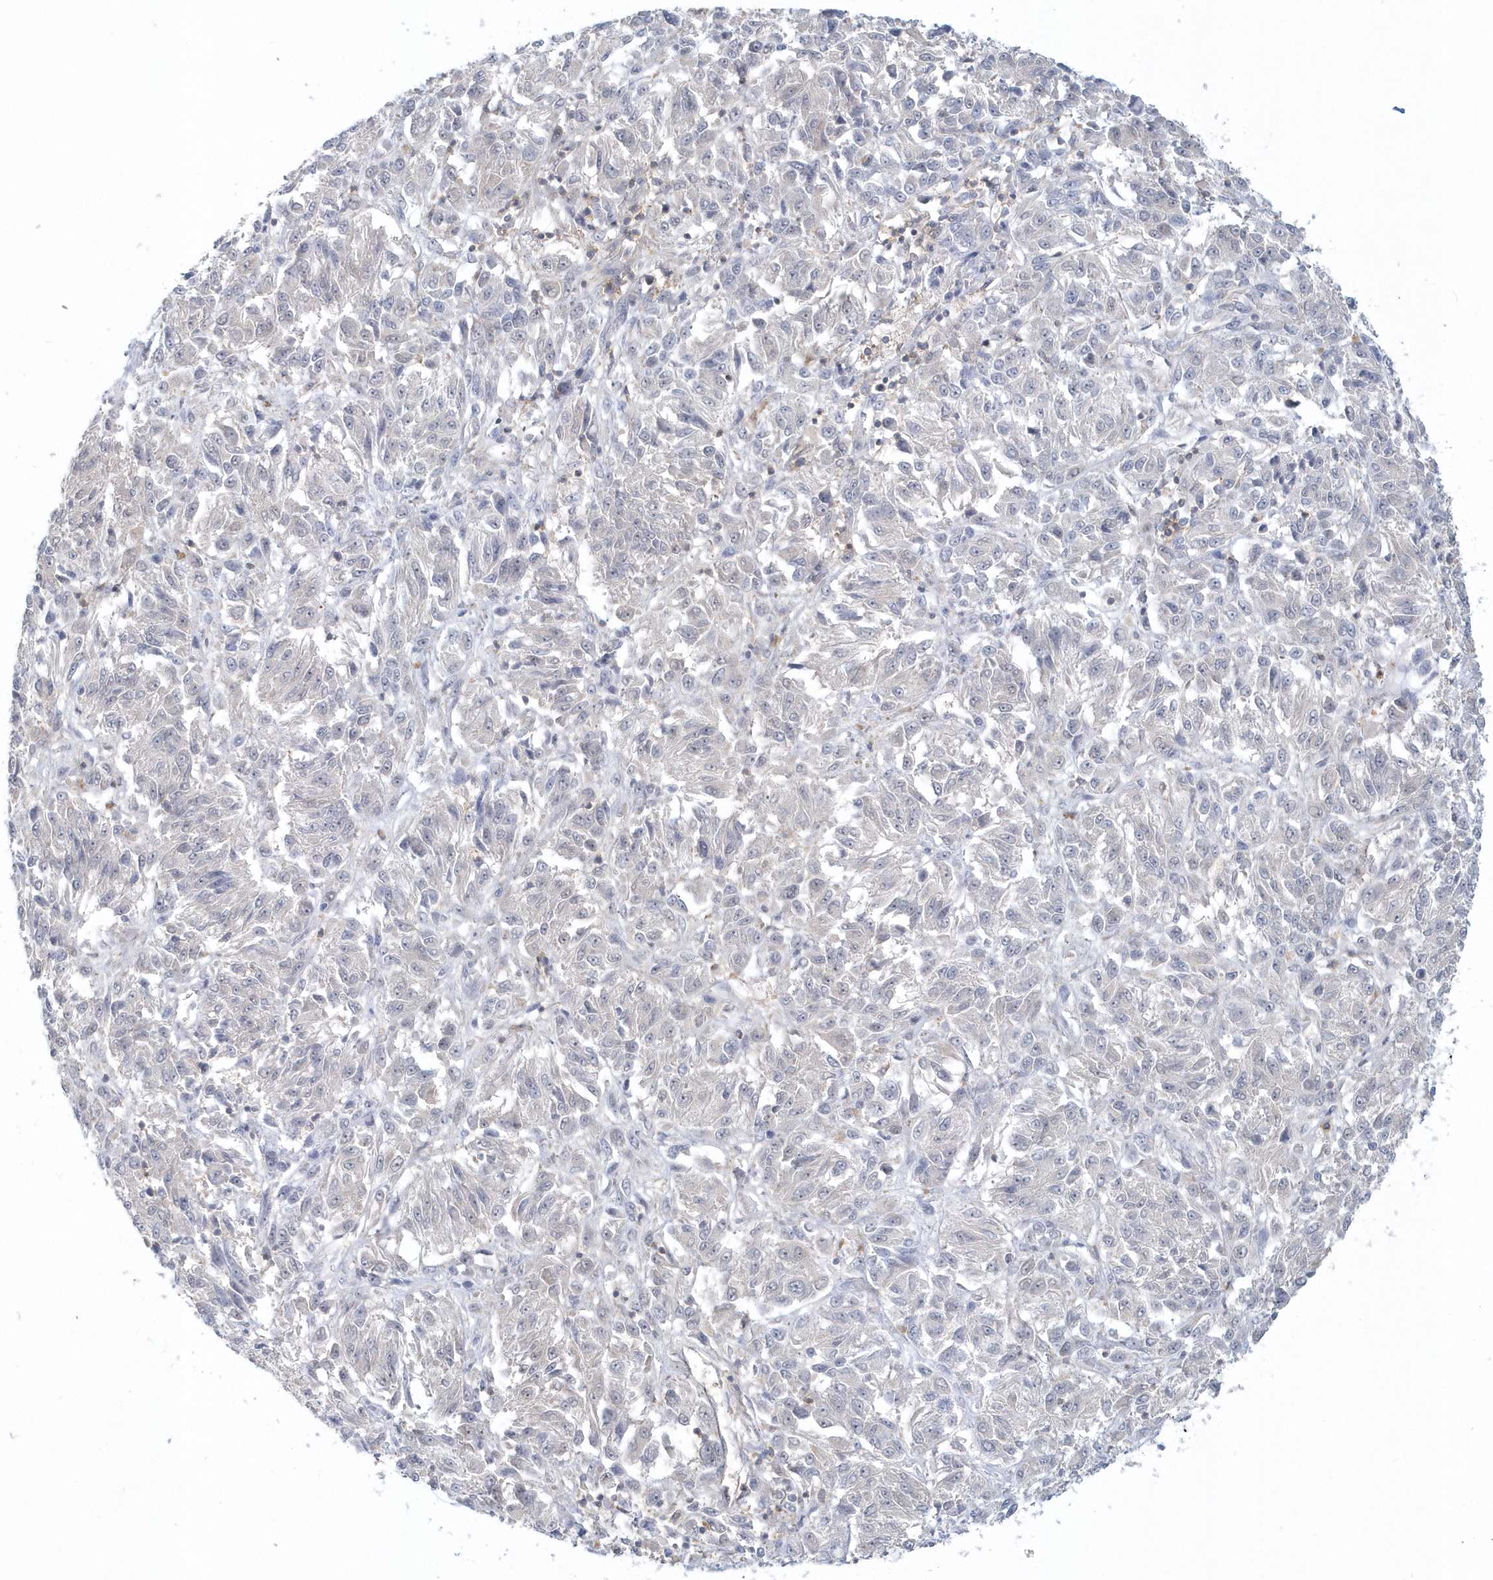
{"staining": {"intensity": "negative", "quantity": "none", "location": "none"}, "tissue": "melanoma", "cell_type": "Tumor cells", "image_type": "cancer", "snomed": [{"axis": "morphology", "description": "Malignant melanoma, Metastatic site"}, {"axis": "topography", "description": "Lung"}], "caption": "This is a micrograph of immunohistochemistry staining of malignant melanoma (metastatic site), which shows no staining in tumor cells. The staining was performed using DAB to visualize the protein expression in brown, while the nuclei were stained in blue with hematoxylin (Magnification: 20x).", "gene": "RNF7", "patient": {"sex": "male", "age": 64}}